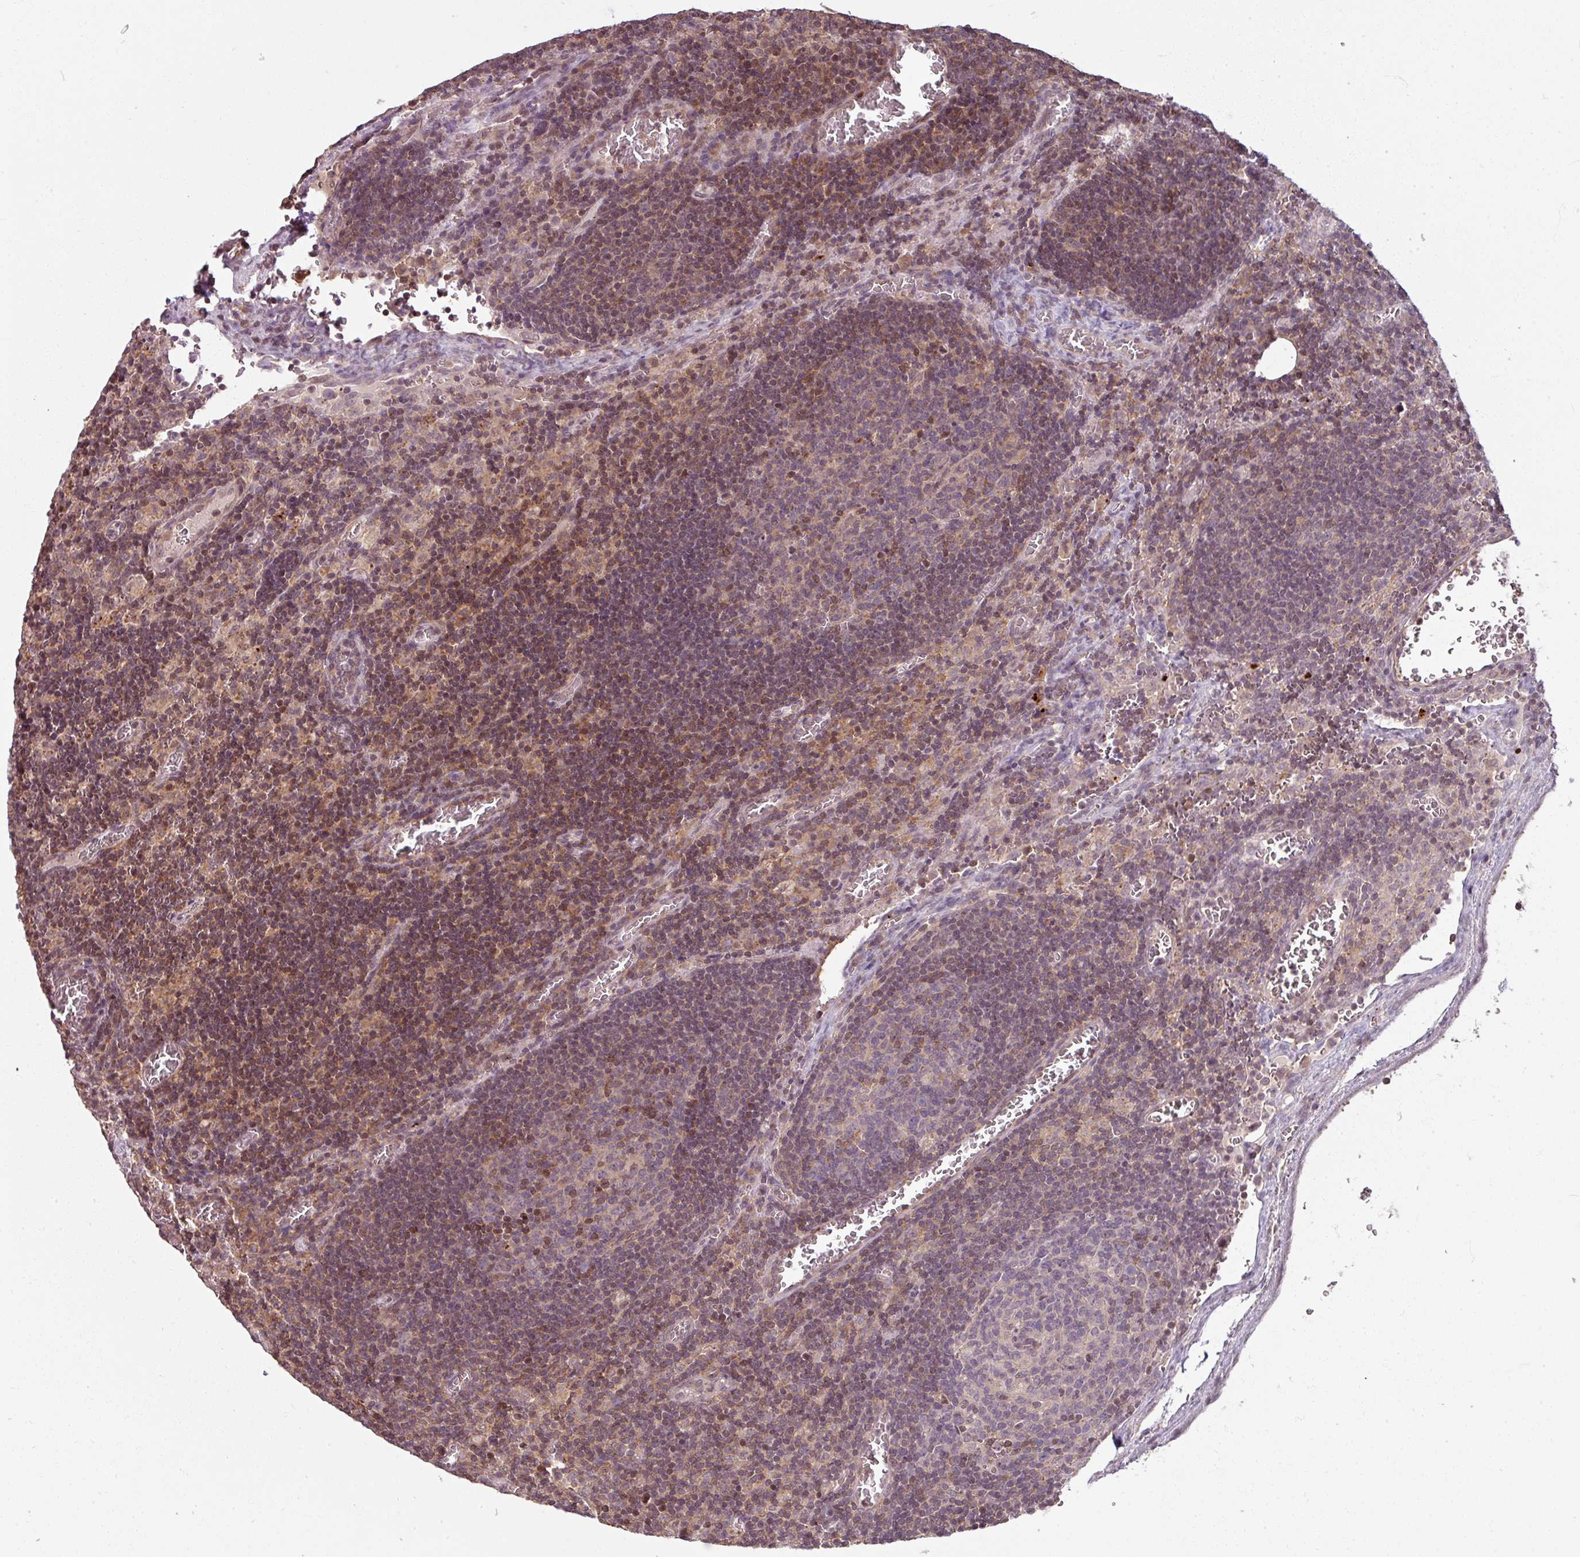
{"staining": {"intensity": "moderate", "quantity": "<25%", "location": "cytoplasmic/membranous"}, "tissue": "lymph node", "cell_type": "Germinal center cells", "image_type": "normal", "snomed": [{"axis": "morphology", "description": "Normal tissue, NOS"}, {"axis": "topography", "description": "Lymph node"}], "caption": "Moderate cytoplasmic/membranous staining for a protein is identified in approximately <25% of germinal center cells of benign lymph node using immunohistochemistry (IHC).", "gene": "TUSC3", "patient": {"sex": "male", "age": 50}}